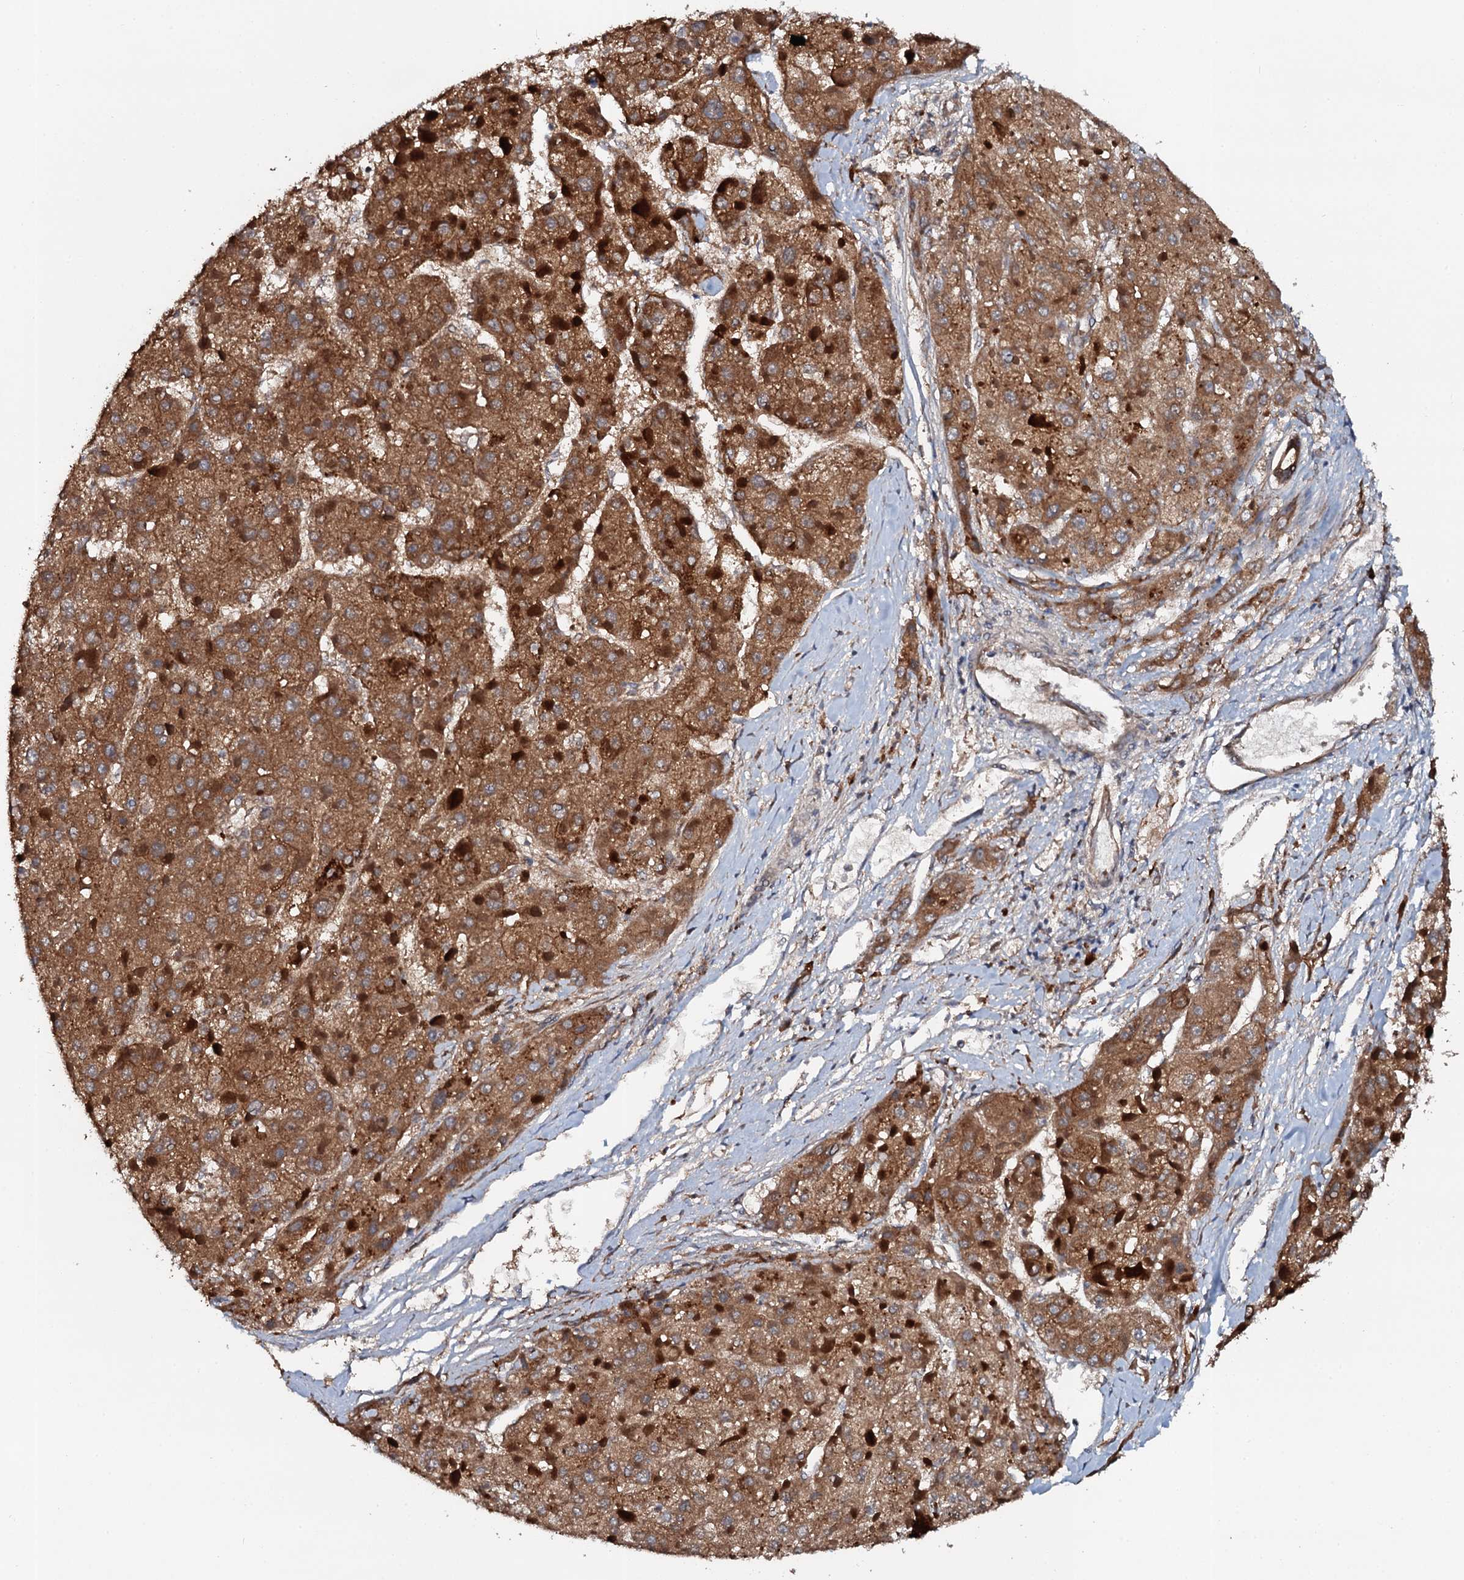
{"staining": {"intensity": "strong", "quantity": ">75%", "location": "cytoplasmic/membranous"}, "tissue": "liver cancer", "cell_type": "Tumor cells", "image_type": "cancer", "snomed": [{"axis": "morphology", "description": "Carcinoma, Hepatocellular, NOS"}, {"axis": "topography", "description": "Liver"}], "caption": "This is a micrograph of IHC staining of hepatocellular carcinoma (liver), which shows strong expression in the cytoplasmic/membranous of tumor cells.", "gene": "GLCE", "patient": {"sex": "female", "age": 73}}